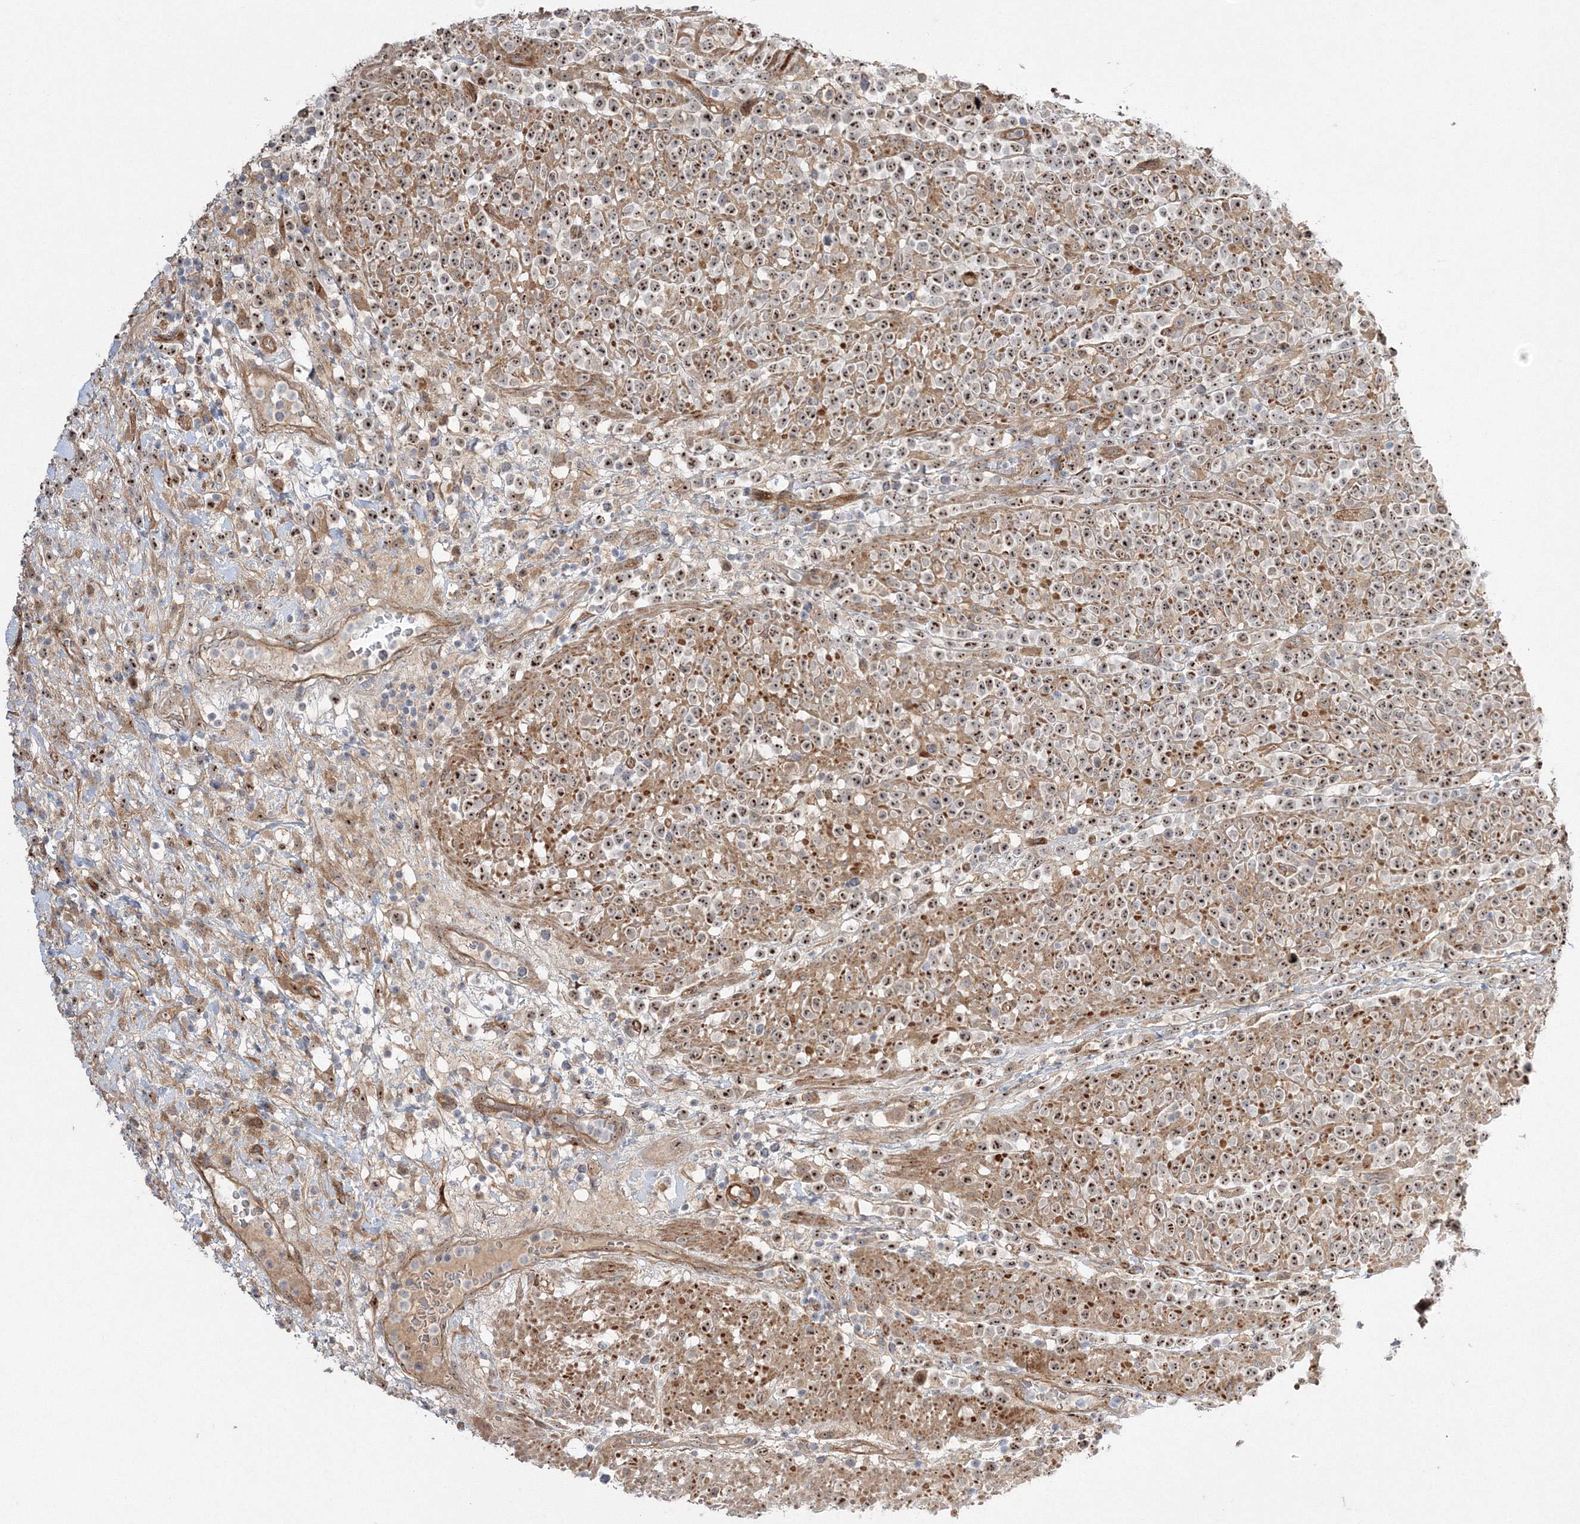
{"staining": {"intensity": "moderate", "quantity": ">75%", "location": "cytoplasmic/membranous,nuclear"}, "tissue": "lymphoma", "cell_type": "Tumor cells", "image_type": "cancer", "snomed": [{"axis": "morphology", "description": "Malignant lymphoma, non-Hodgkin's type, High grade"}, {"axis": "topography", "description": "Colon"}], "caption": "Protein staining reveals moderate cytoplasmic/membranous and nuclear expression in about >75% of tumor cells in malignant lymphoma, non-Hodgkin's type (high-grade). The staining was performed using DAB to visualize the protein expression in brown, while the nuclei were stained in blue with hematoxylin (Magnification: 20x).", "gene": "NPM3", "patient": {"sex": "female", "age": 53}}